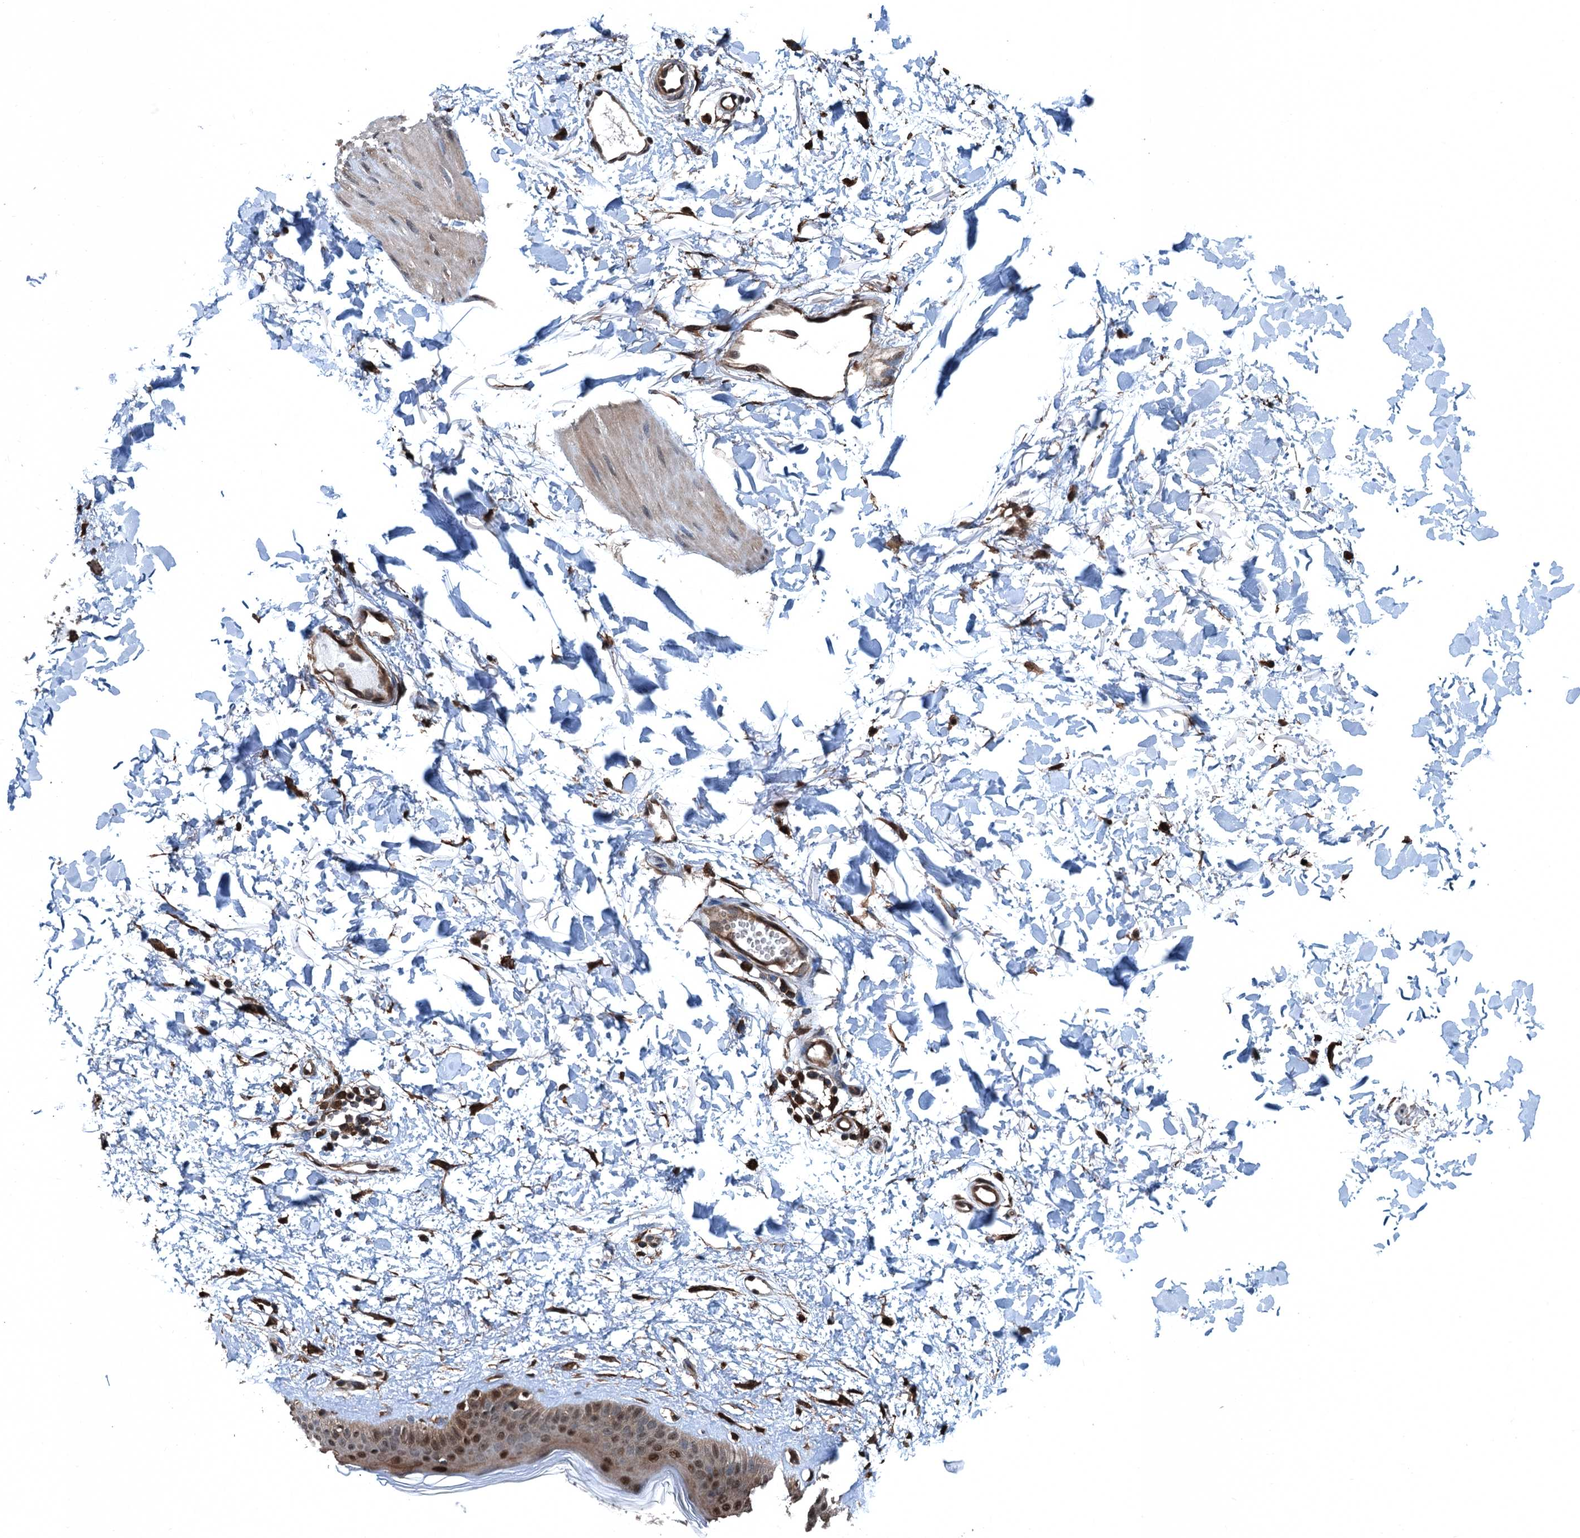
{"staining": {"intensity": "strong", "quantity": ">75%", "location": "cytoplasmic/membranous"}, "tissue": "skin", "cell_type": "Fibroblasts", "image_type": "normal", "snomed": [{"axis": "morphology", "description": "Normal tissue, NOS"}, {"axis": "topography", "description": "Skin"}], "caption": "Brown immunohistochemical staining in unremarkable human skin exhibits strong cytoplasmic/membranous positivity in about >75% of fibroblasts. The protein is shown in brown color, while the nuclei are stained blue.", "gene": "RNH1", "patient": {"sex": "female", "age": 58}}